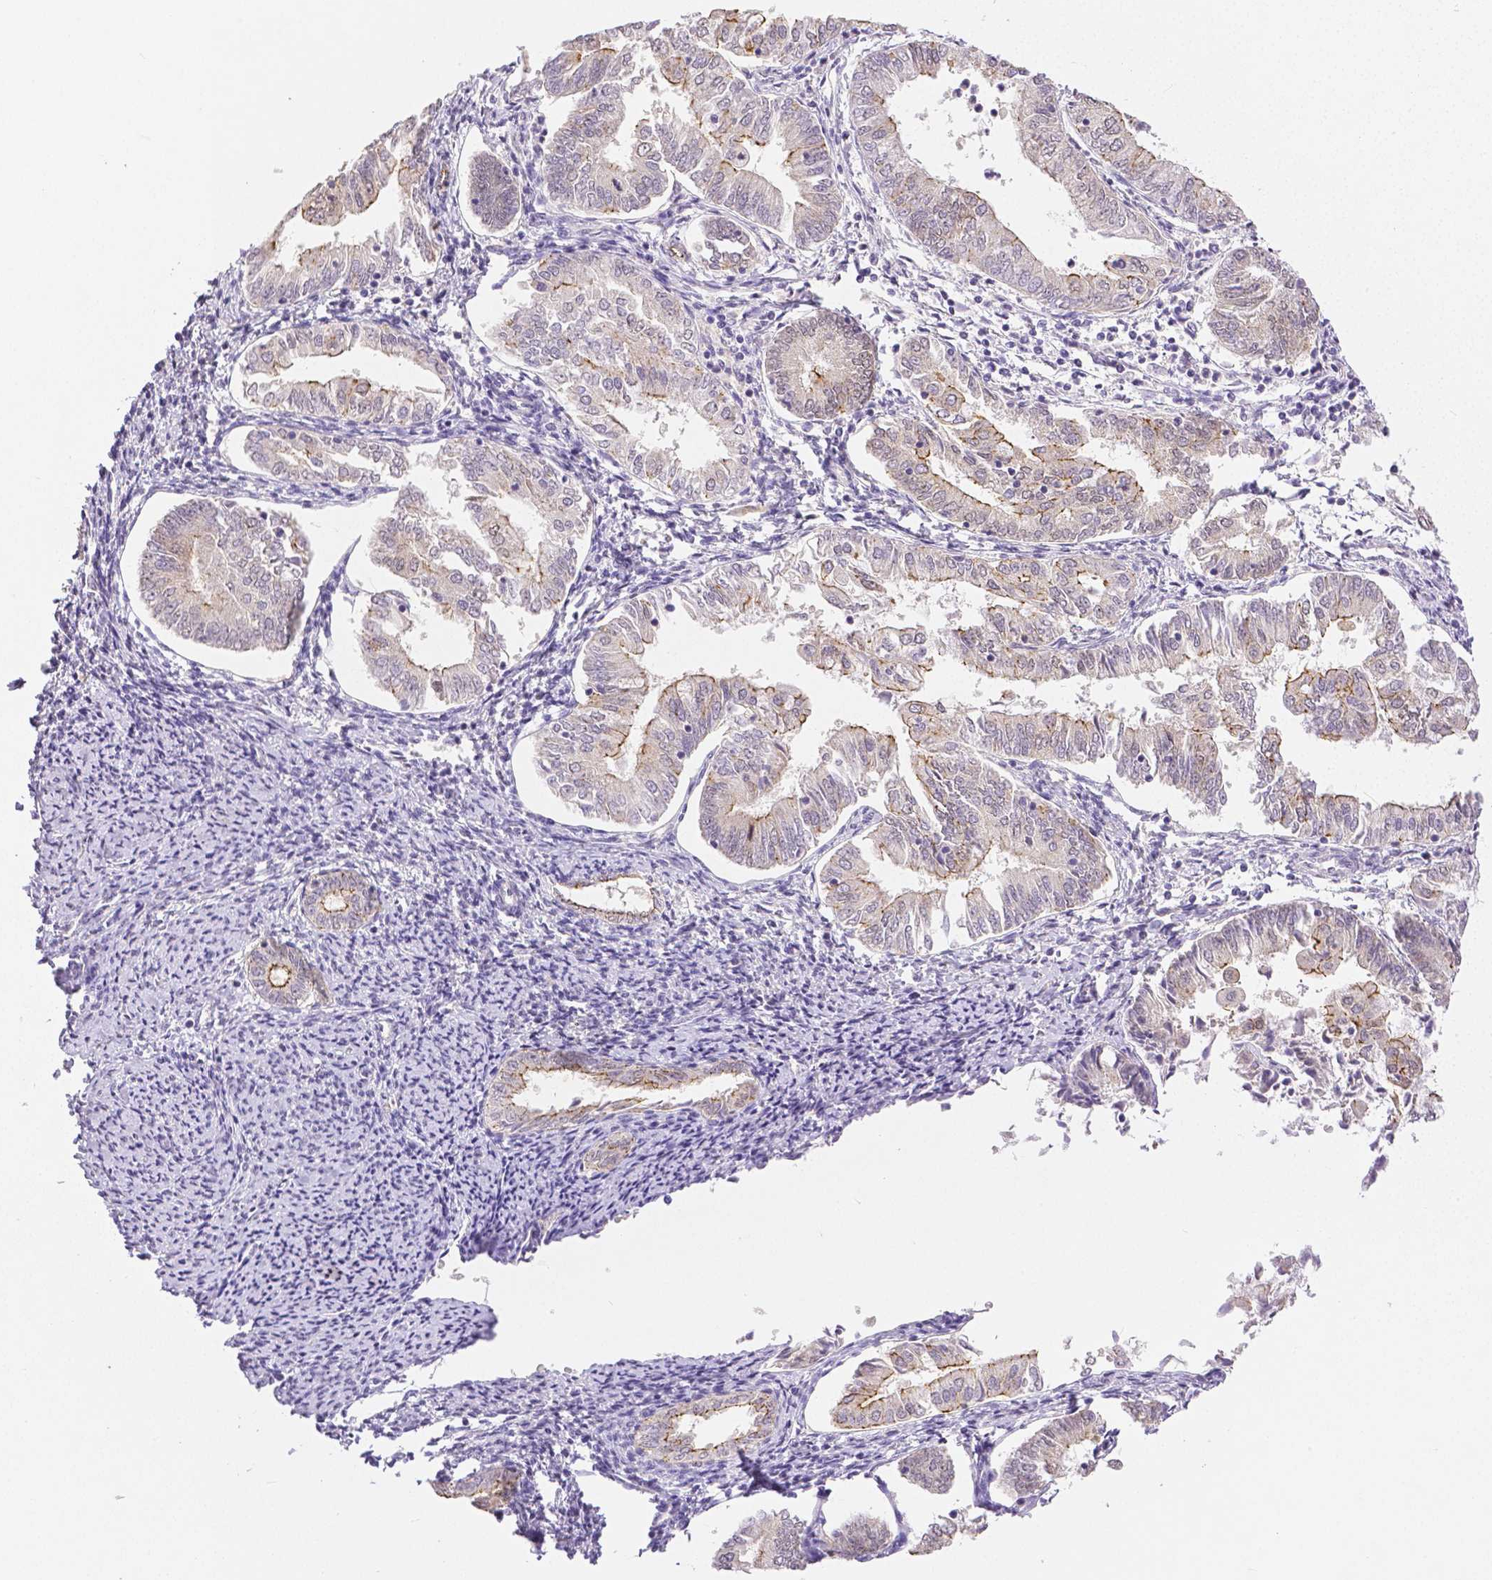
{"staining": {"intensity": "moderate", "quantity": "<25%", "location": "cytoplasmic/membranous"}, "tissue": "endometrial cancer", "cell_type": "Tumor cells", "image_type": "cancer", "snomed": [{"axis": "morphology", "description": "Adenocarcinoma, NOS"}, {"axis": "topography", "description": "Endometrium"}], "caption": "Endometrial cancer was stained to show a protein in brown. There is low levels of moderate cytoplasmic/membranous positivity in about <25% of tumor cells.", "gene": "OCLN", "patient": {"sex": "female", "age": 55}}